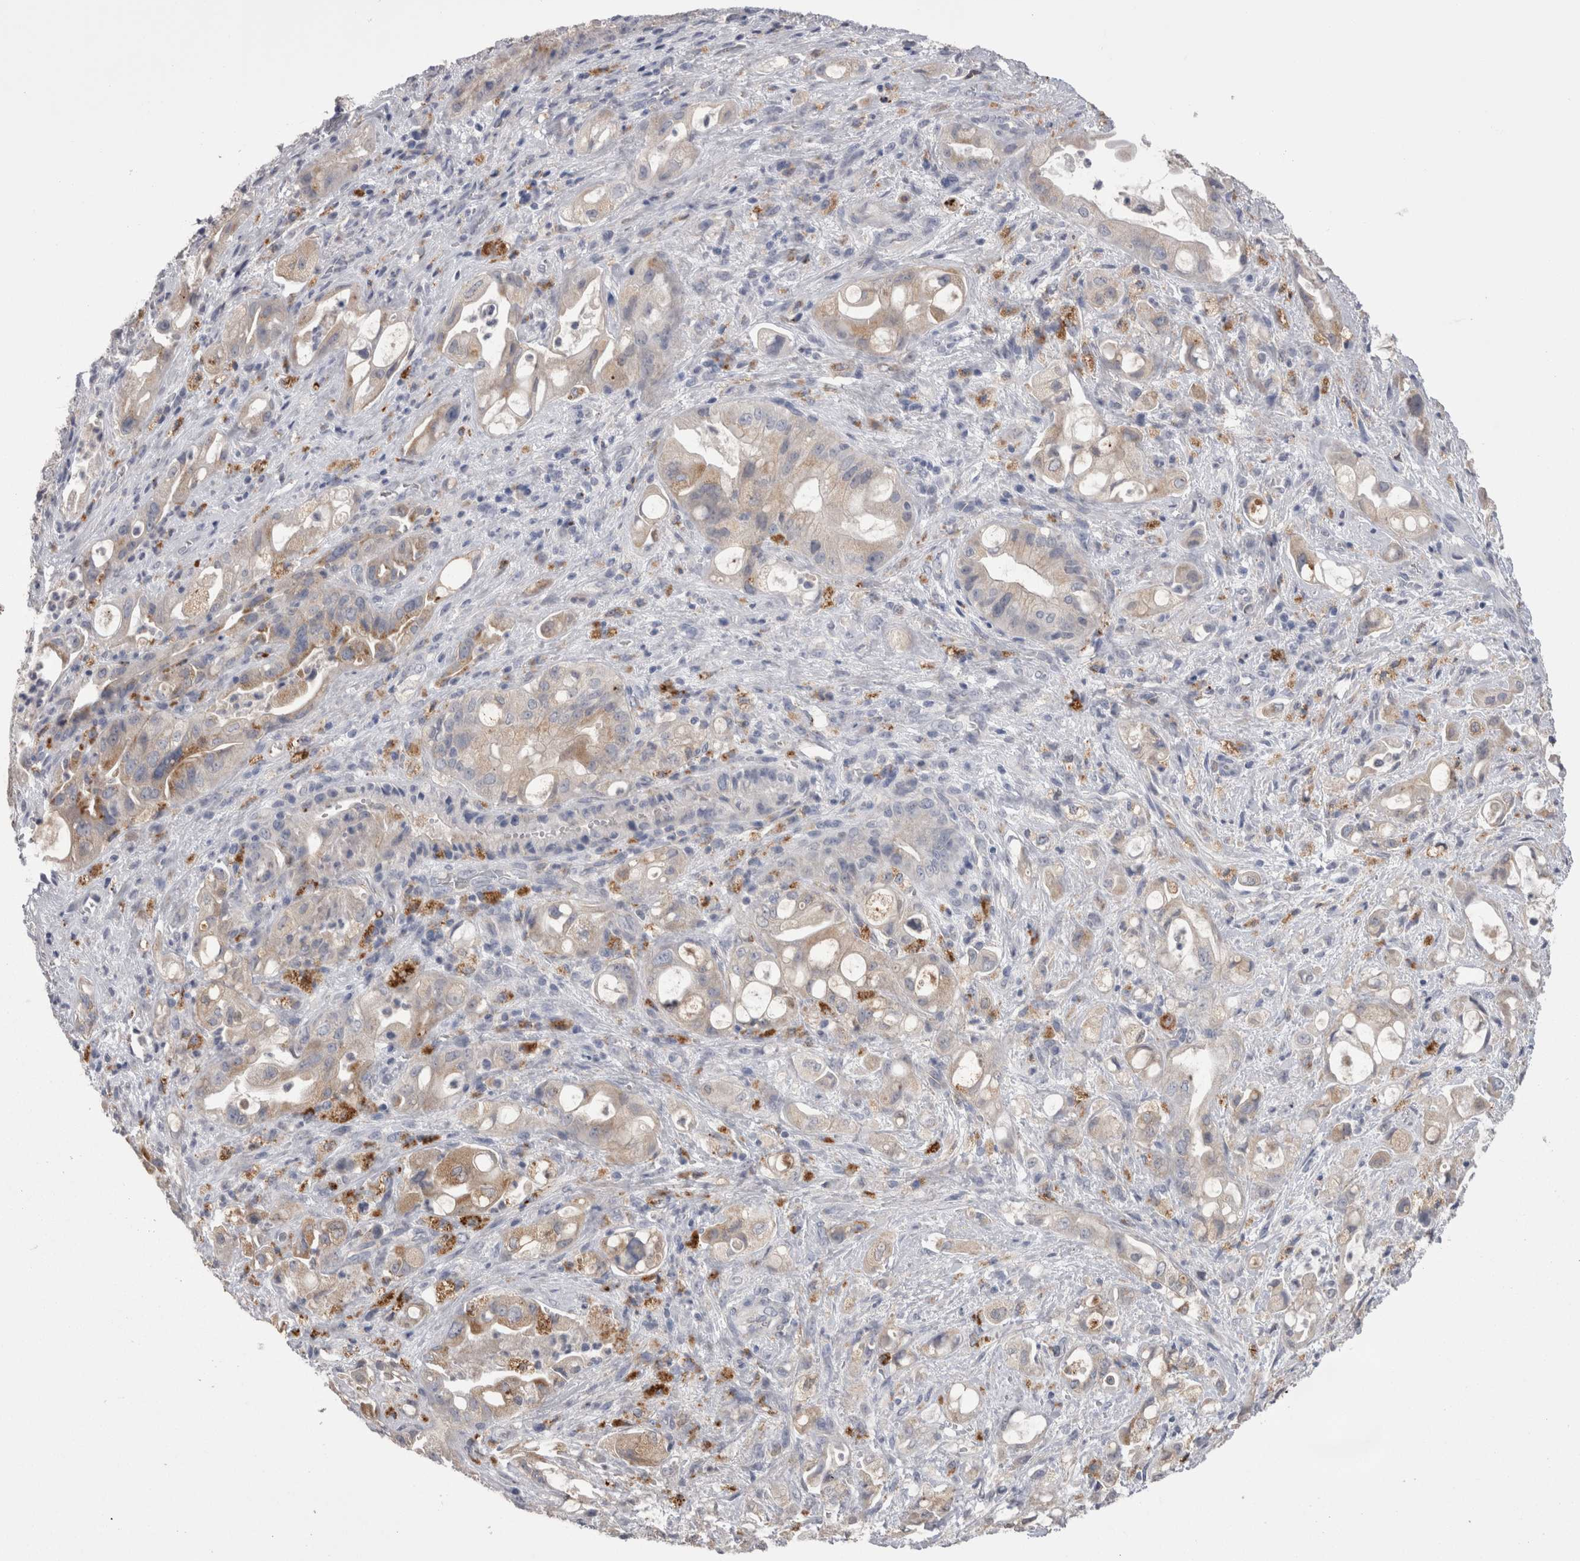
{"staining": {"intensity": "weak", "quantity": "25%-75%", "location": "cytoplasmic/membranous"}, "tissue": "pancreatic cancer", "cell_type": "Tumor cells", "image_type": "cancer", "snomed": [{"axis": "morphology", "description": "Adenocarcinoma, NOS"}, {"axis": "topography", "description": "Pancreas"}], "caption": "This image shows IHC staining of human pancreatic cancer, with low weak cytoplasmic/membranous staining in approximately 25%-75% of tumor cells.", "gene": "EPDR1", "patient": {"sex": "male", "age": 79}}